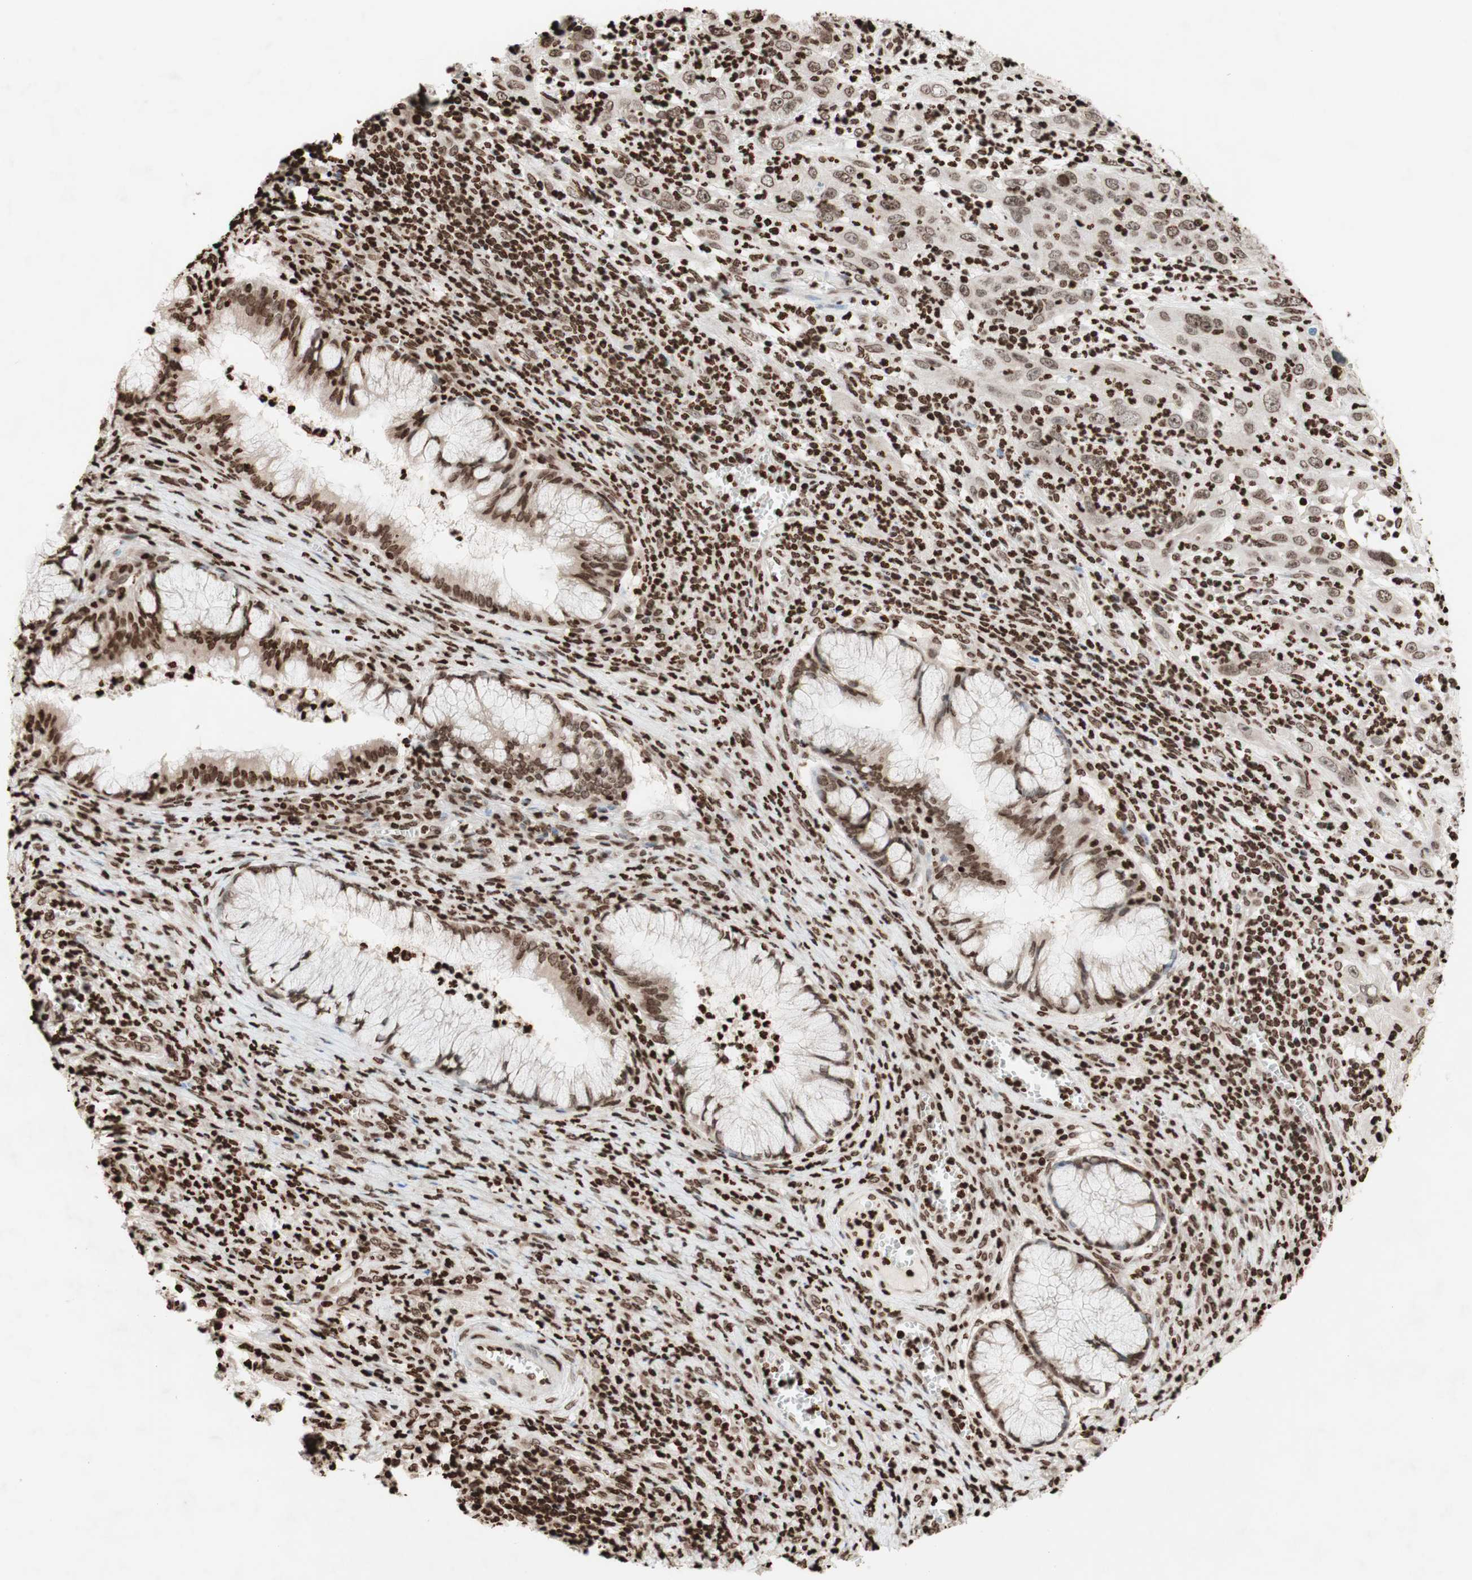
{"staining": {"intensity": "moderate", "quantity": ">75%", "location": "nuclear"}, "tissue": "cervical cancer", "cell_type": "Tumor cells", "image_type": "cancer", "snomed": [{"axis": "morphology", "description": "Squamous cell carcinoma, NOS"}, {"axis": "topography", "description": "Cervix"}], "caption": "A medium amount of moderate nuclear staining is appreciated in approximately >75% of tumor cells in cervical squamous cell carcinoma tissue.", "gene": "NCOA3", "patient": {"sex": "female", "age": 32}}